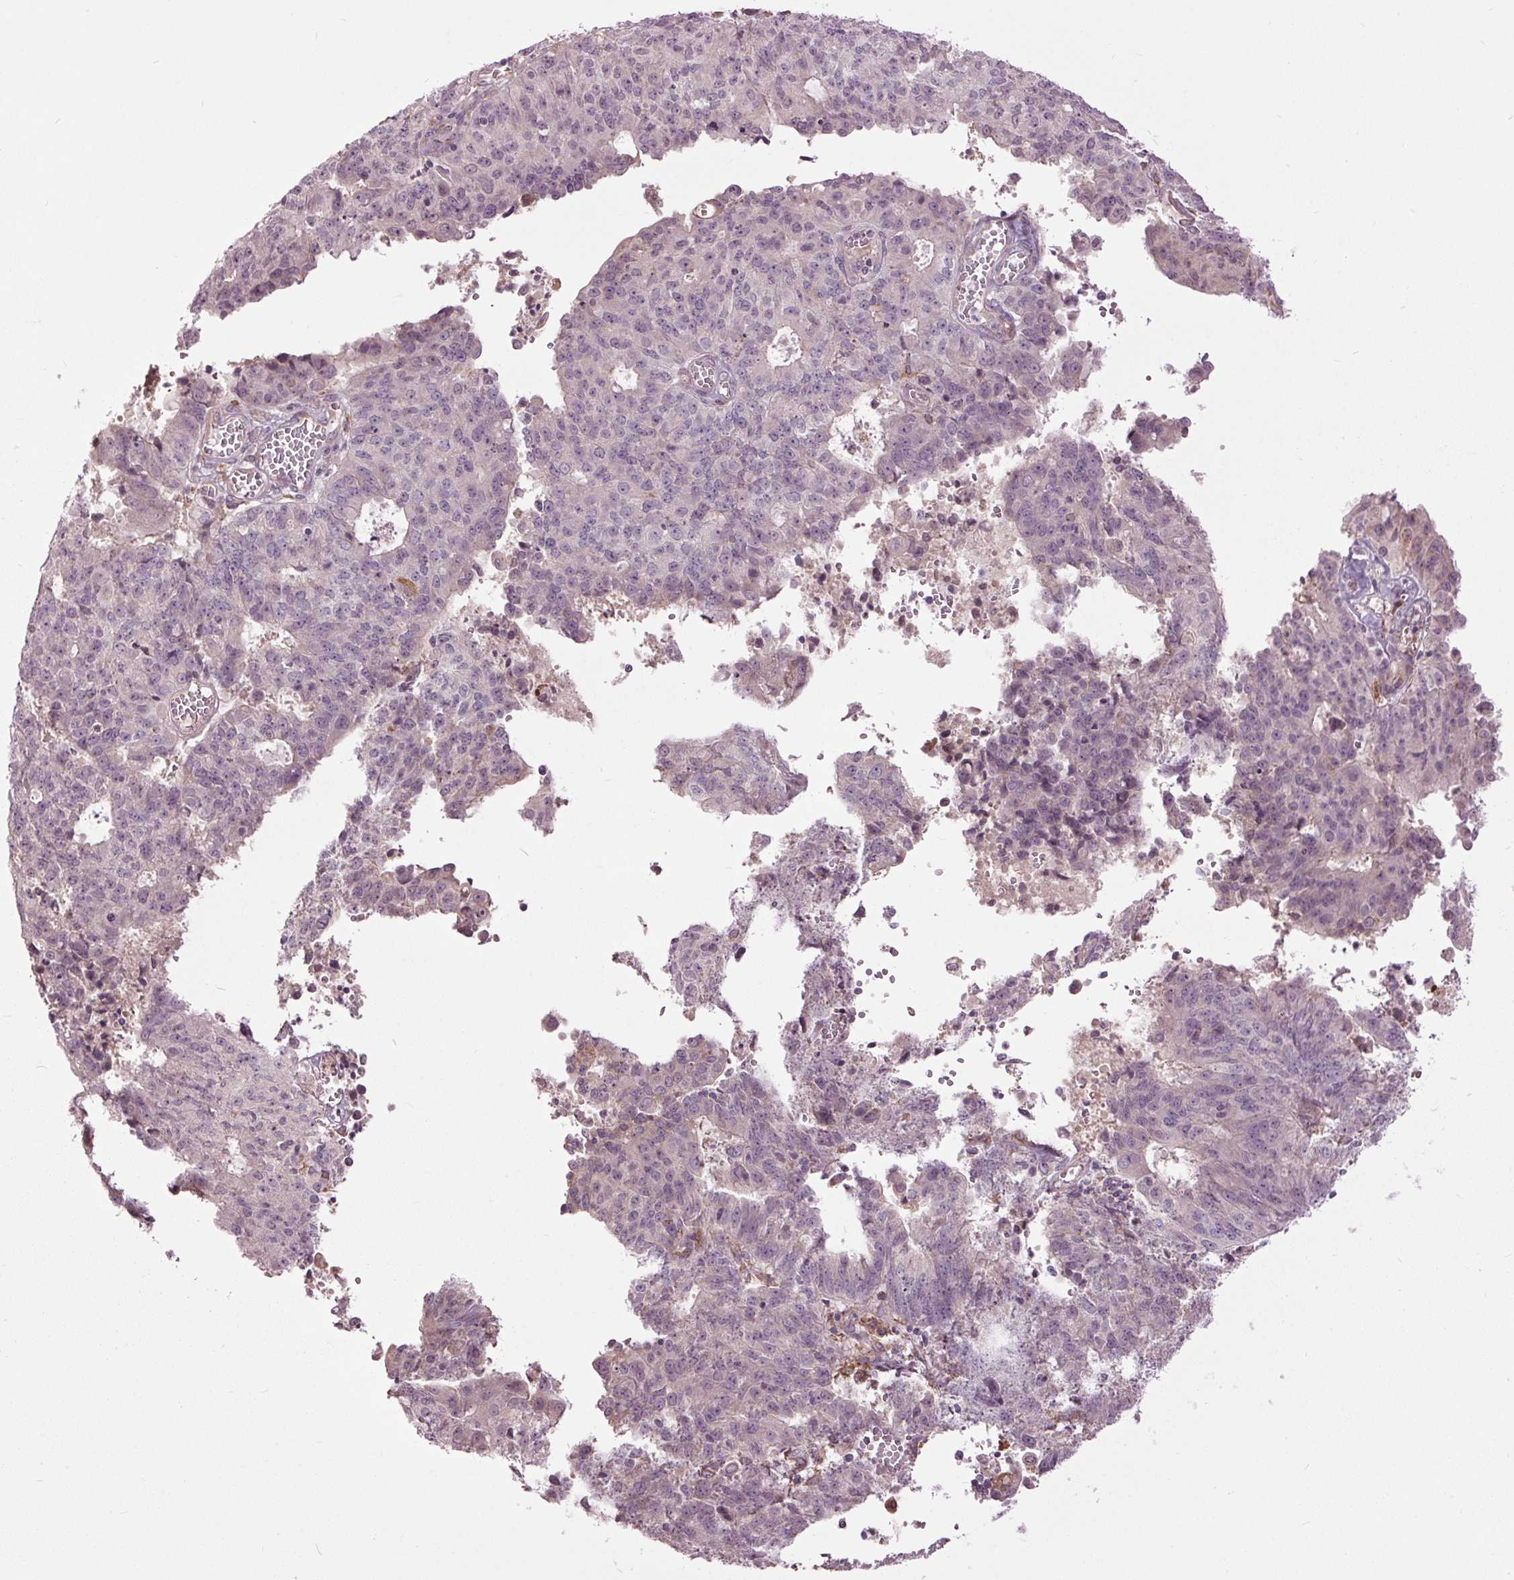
{"staining": {"intensity": "negative", "quantity": "none", "location": "none"}, "tissue": "endometrial cancer", "cell_type": "Tumor cells", "image_type": "cancer", "snomed": [{"axis": "morphology", "description": "Adenocarcinoma, NOS"}, {"axis": "topography", "description": "Endometrium"}], "caption": "Adenocarcinoma (endometrial) was stained to show a protein in brown. There is no significant expression in tumor cells. (Brightfield microscopy of DAB (3,3'-diaminobenzidine) immunohistochemistry (IHC) at high magnification).", "gene": "HAUS5", "patient": {"sex": "female", "age": 82}}